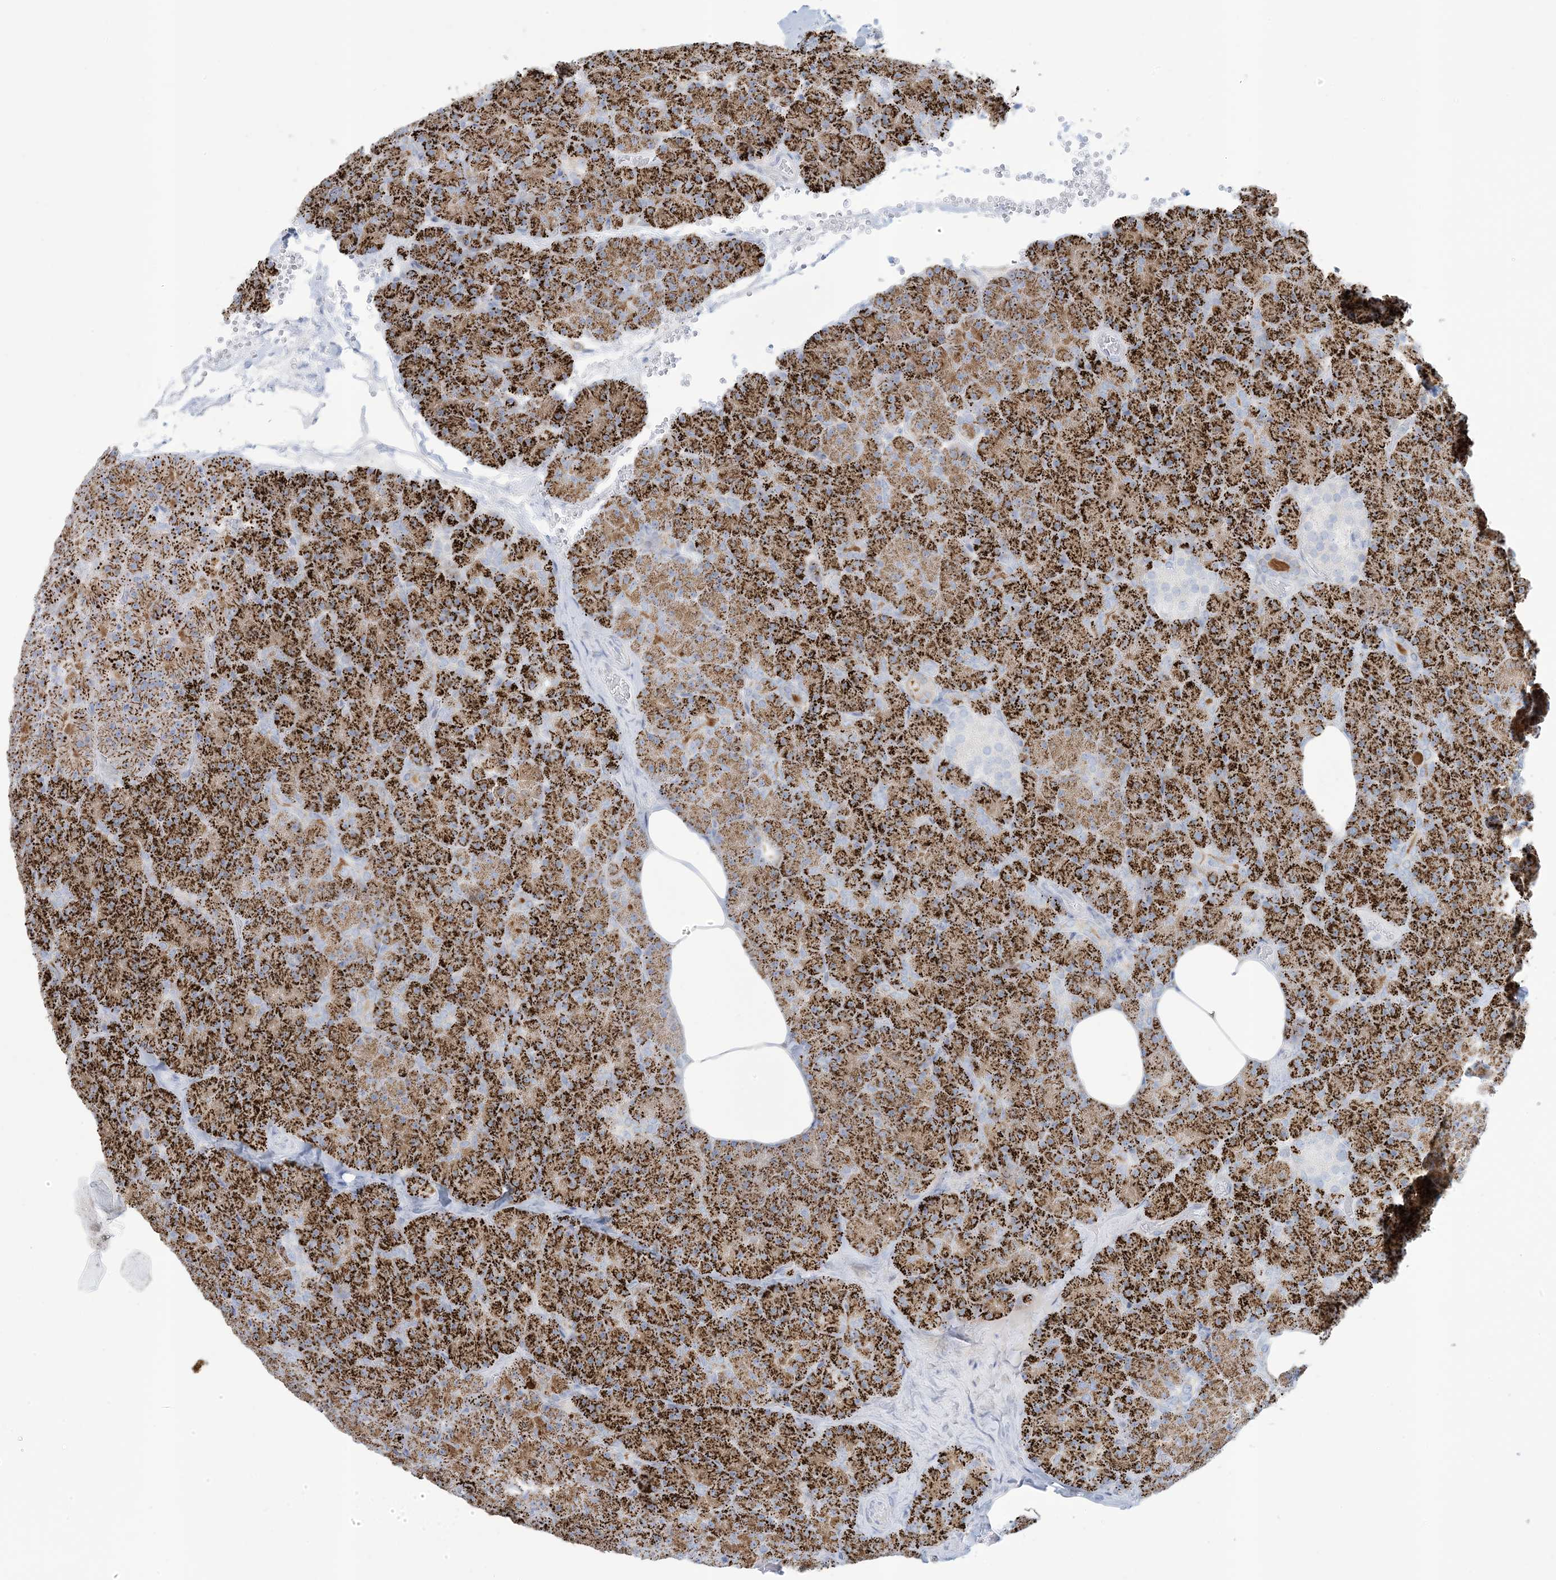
{"staining": {"intensity": "strong", "quantity": ">75%", "location": "cytoplasmic/membranous"}, "tissue": "pancreas", "cell_type": "Exocrine glandular cells", "image_type": "normal", "snomed": [{"axis": "morphology", "description": "Normal tissue, NOS"}, {"axis": "morphology", "description": "Carcinoid, malignant, NOS"}, {"axis": "topography", "description": "Pancreas"}], "caption": "Benign pancreas shows strong cytoplasmic/membranous expression in about >75% of exocrine glandular cells (DAB (3,3'-diaminobenzidine) = brown stain, brightfield microscopy at high magnification)..", "gene": "ZDHHC4", "patient": {"sex": "female", "age": 35}}